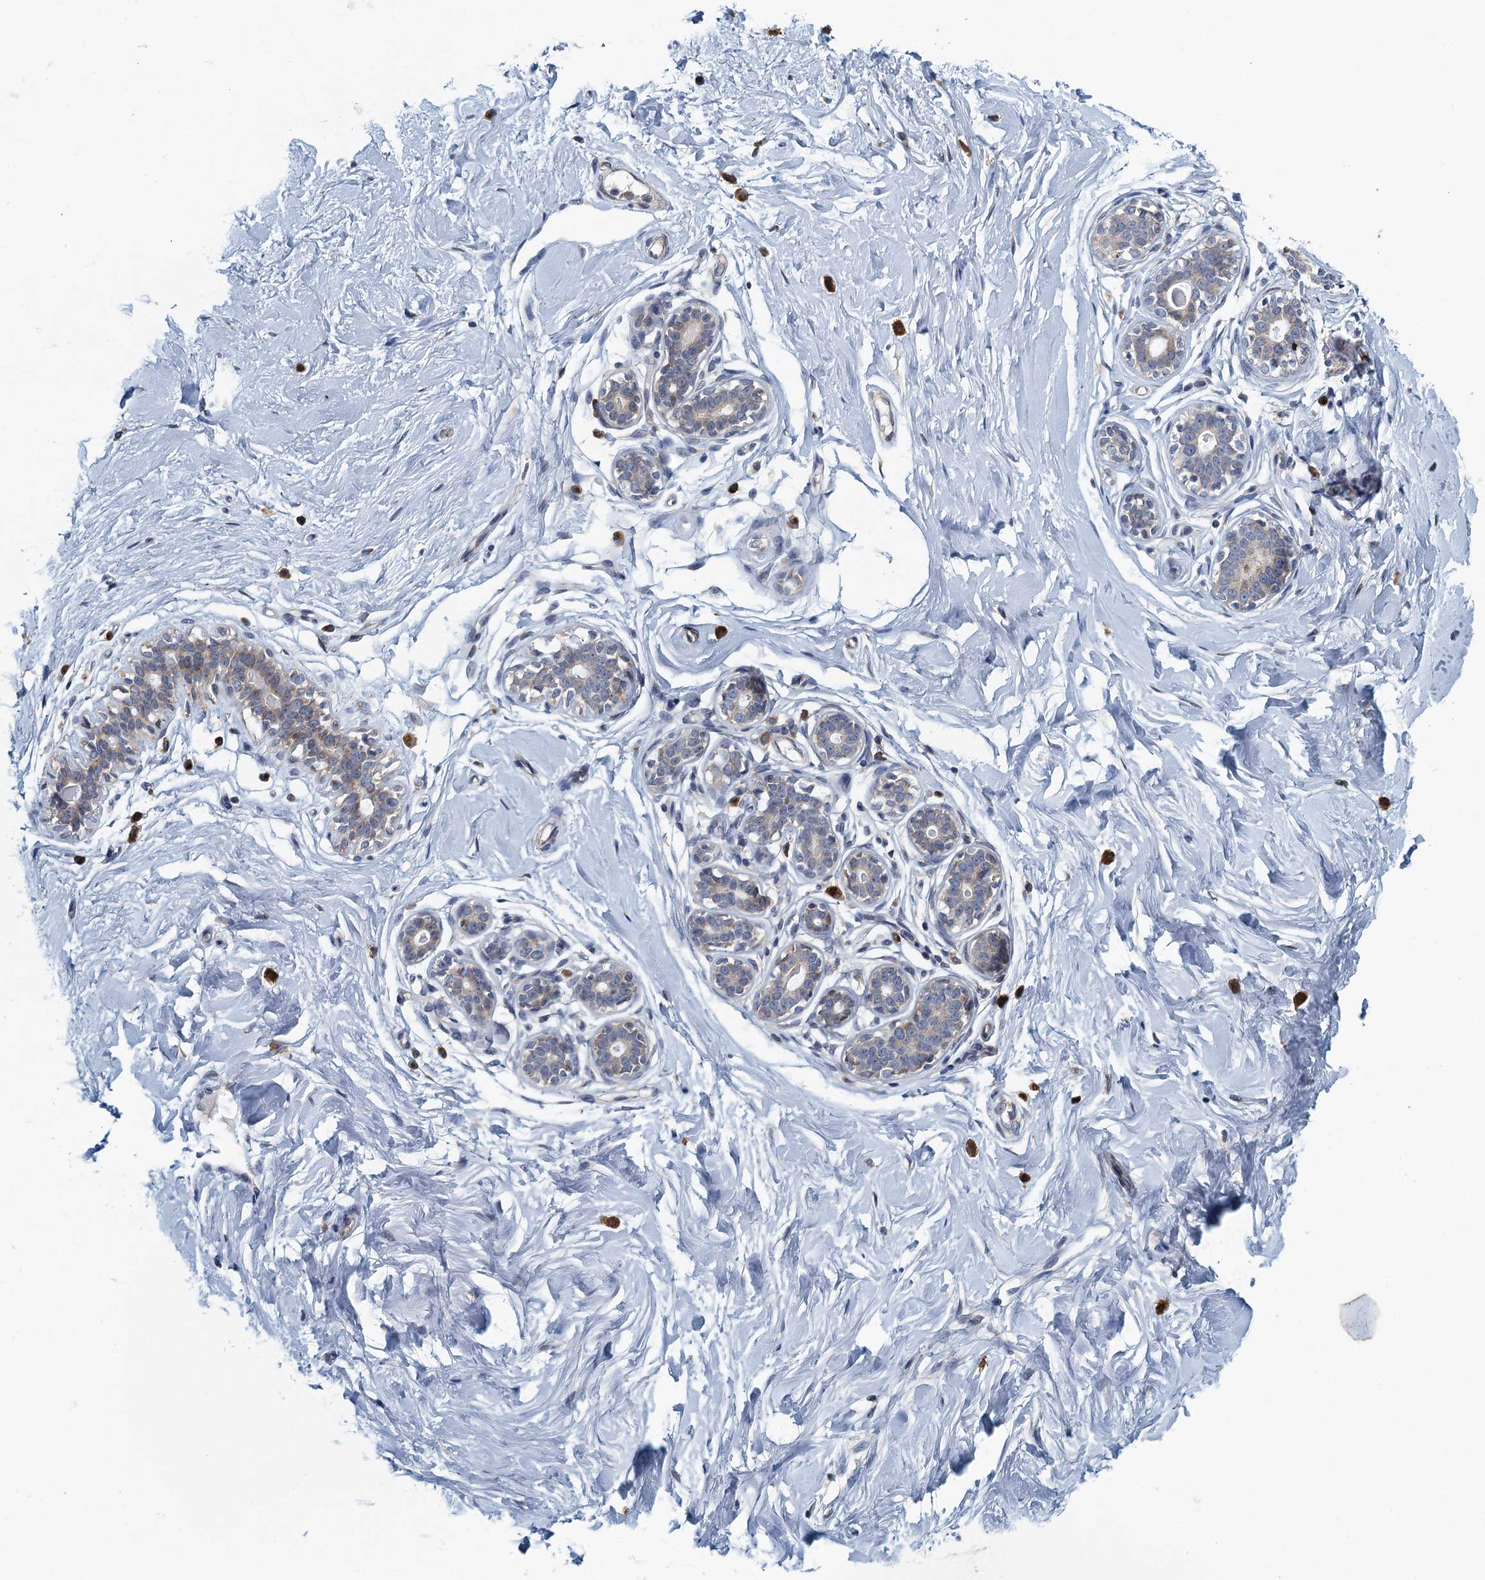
{"staining": {"intensity": "negative", "quantity": "none", "location": "none"}, "tissue": "breast", "cell_type": "Adipocytes", "image_type": "normal", "snomed": [{"axis": "morphology", "description": "Normal tissue, NOS"}, {"axis": "morphology", "description": "Adenoma, NOS"}, {"axis": "topography", "description": "Breast"}], "caption": "Protein analysis of normal breast shows no significant staining in adipocytes.", "gene": "ALG2", "patient": {"sex": "female", "age": 23}}